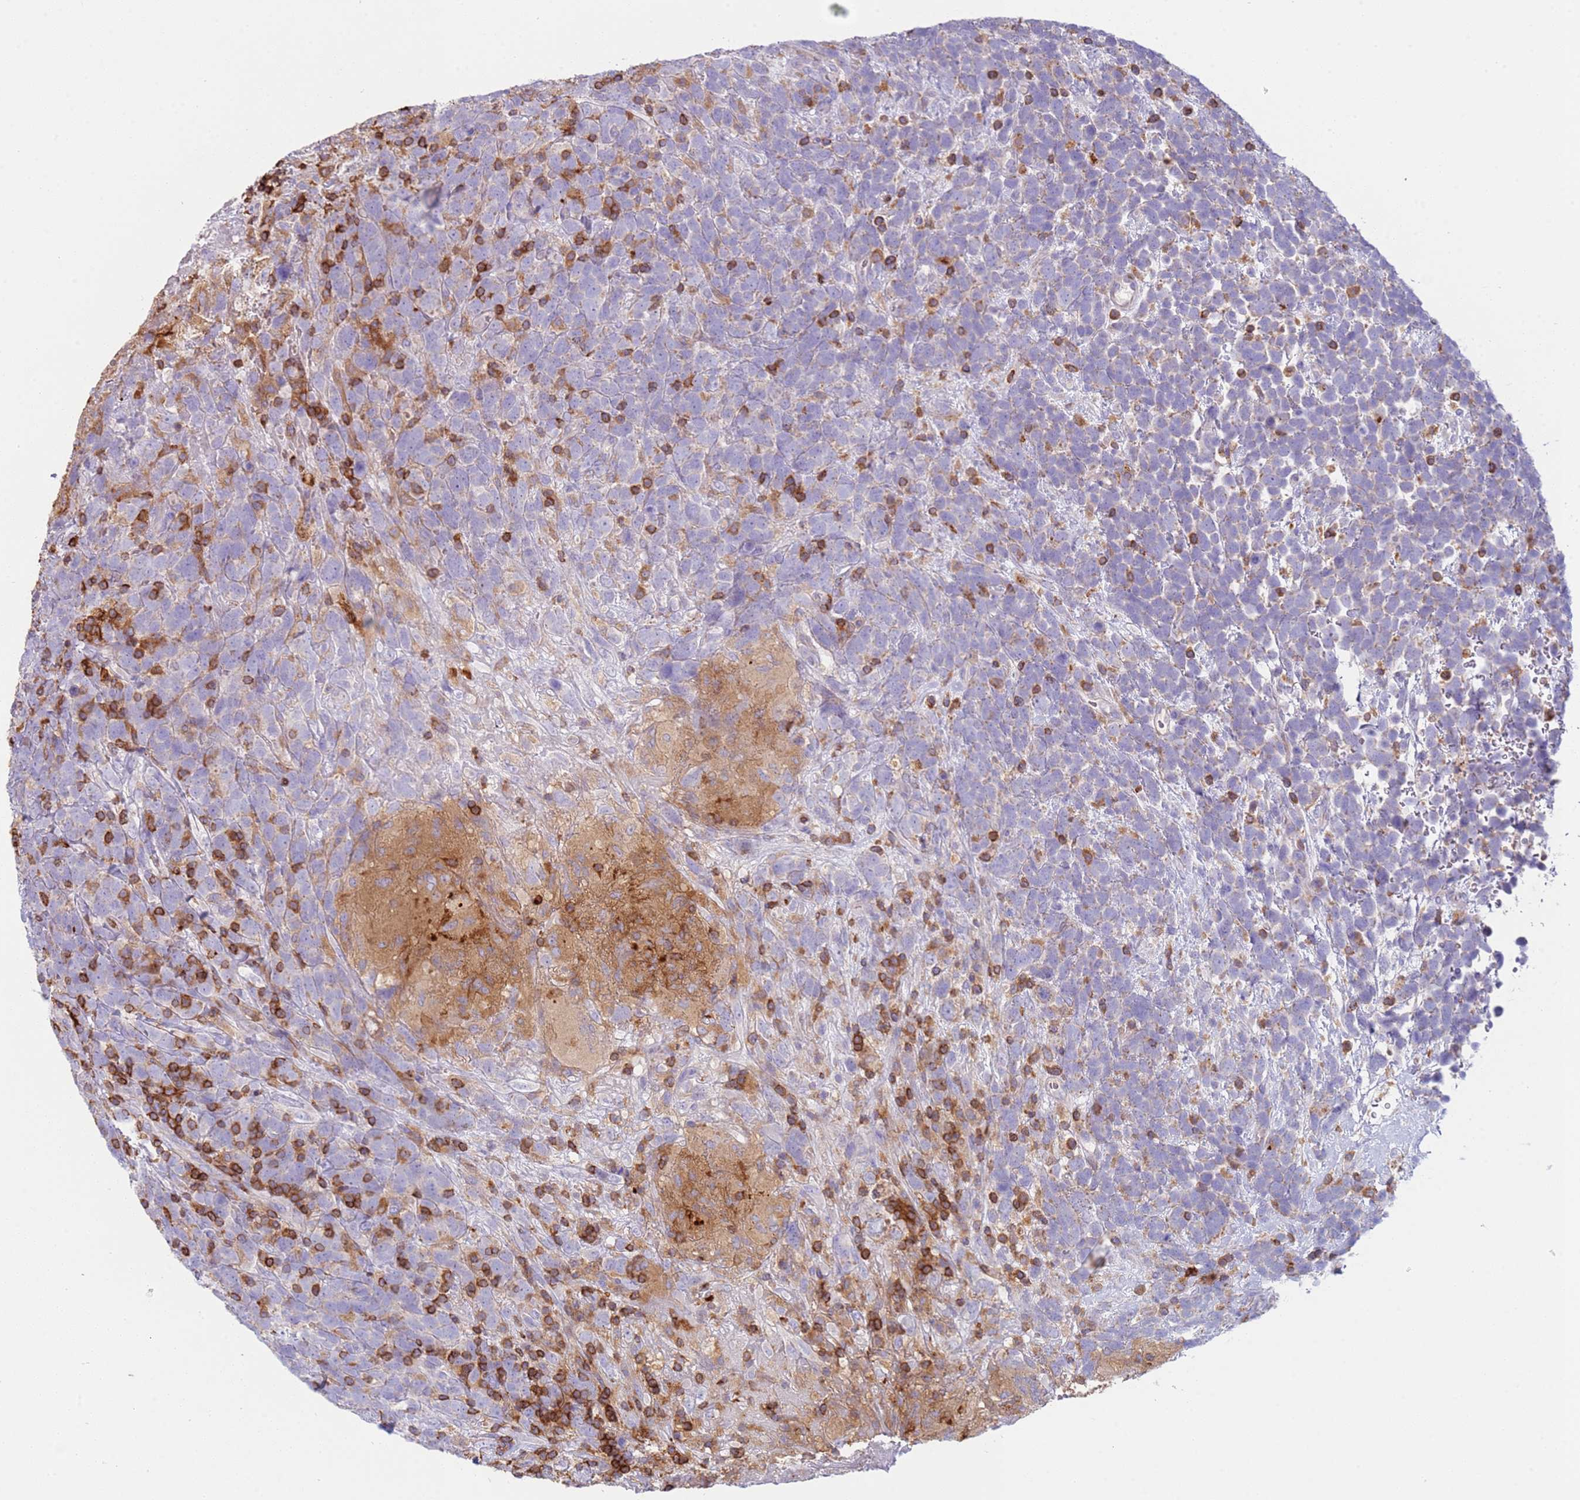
{"staining": {"intensity": "negative", "quantity": "none", "location": "none"}, "tissue": "urothelial cancer", "cell_type": "Tumor cells", "image_type": "cancer", "snomed": [{"axis": "morphology", "description": "Urothelial carcinoma, High grade"}, {"axis": "topography", "description": "Urinary bladder"}], "caption": "This is an immunohistochemistry image of high-grade urothelial carcinoma. There is no expression in tumor cells.", "gene": "TTPAL", "patient": {"sex": "female", "age": 82}}